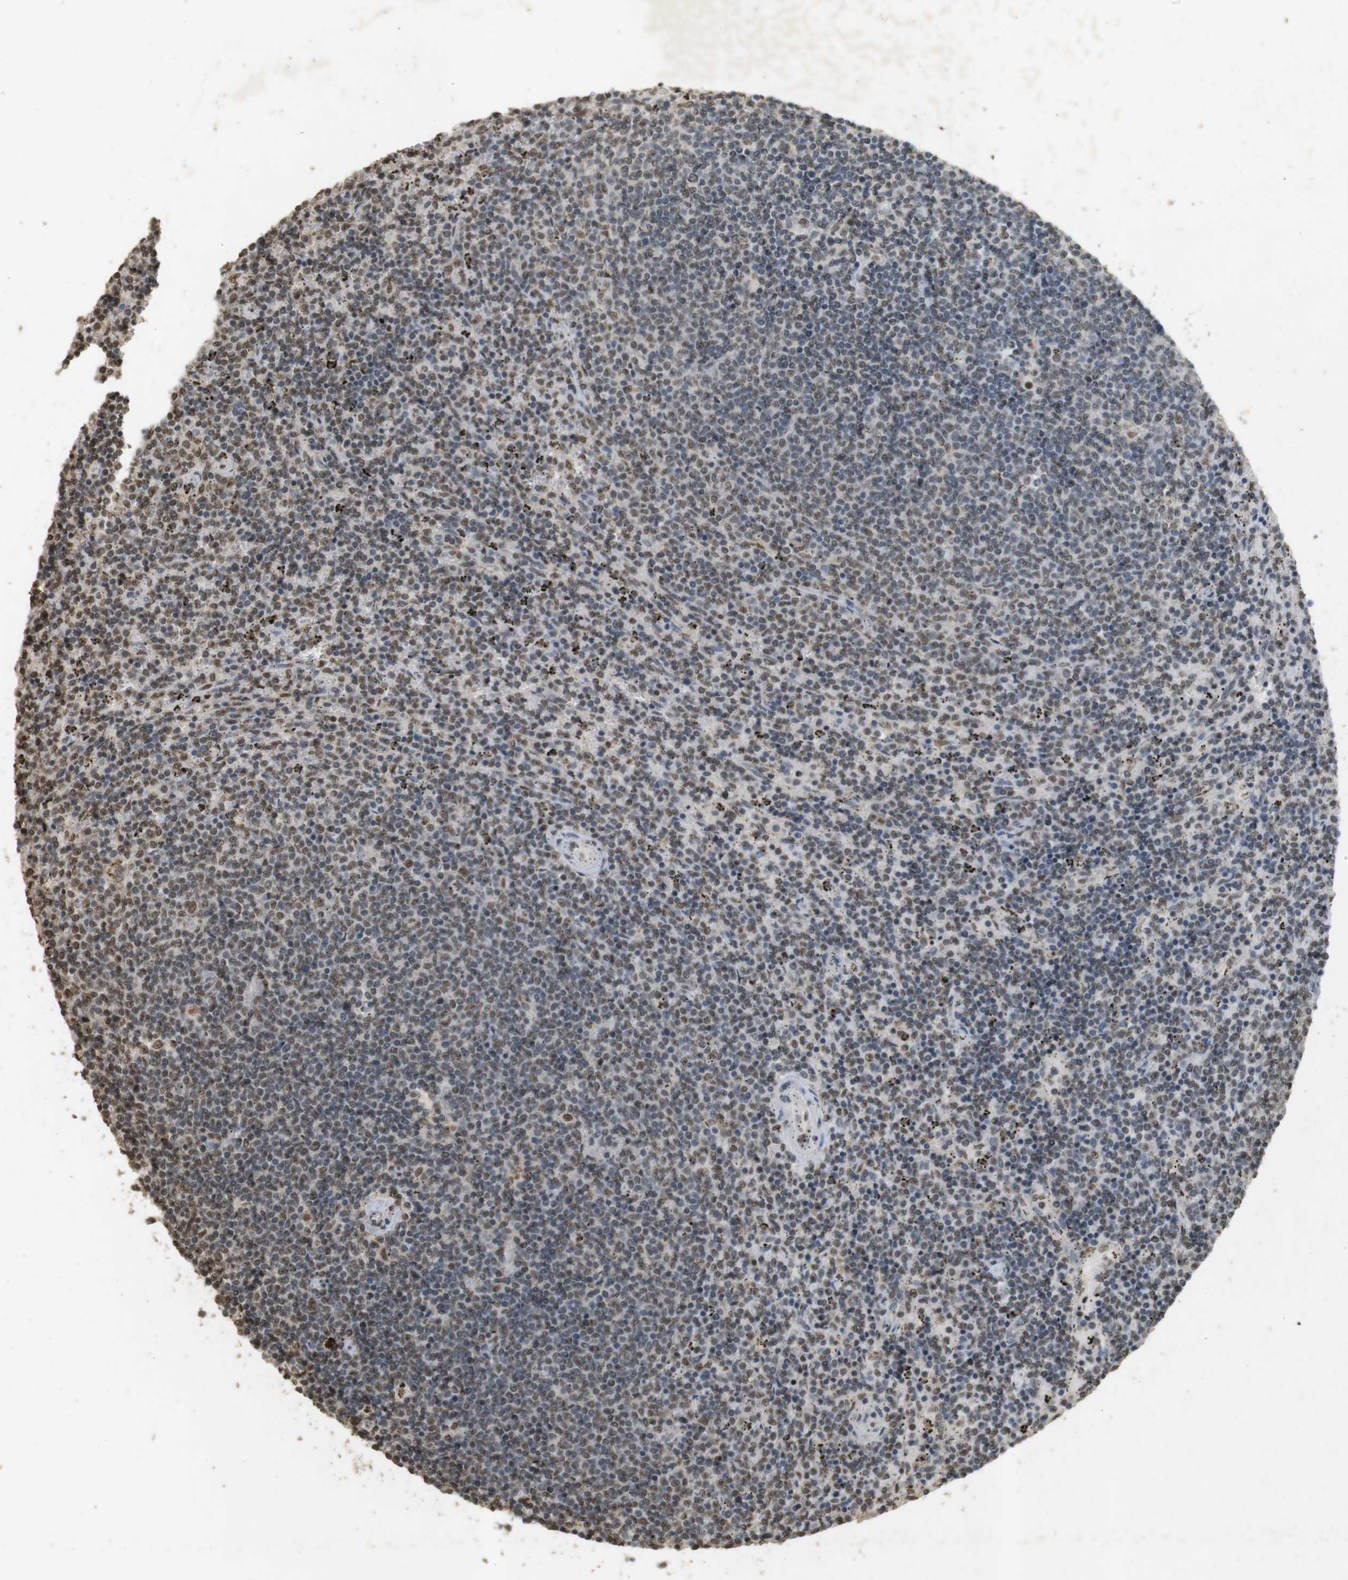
{"staining": {"intensity": "moderate", "quantity": ">75%", "location": "nuclear"}, "tissue": "lymphoma", "cell_type": "Tumor cells", "image_type": "cancer", "snomed": [{"axis": "morphology", "description": "Malignant lymphoma, non-Hodgkin's type, Low grade"}, {"axis": "topography", "description": "Spleen"}], "caption": "Human malignant lymphoma, non-Hodgkin's type (low-grade) stained with a brown dye displays moderate nuclear positive staining in approximately >75% of tumor cells.", "gene": "GATA4", "patient": {"sex": "female", "age": 50}}